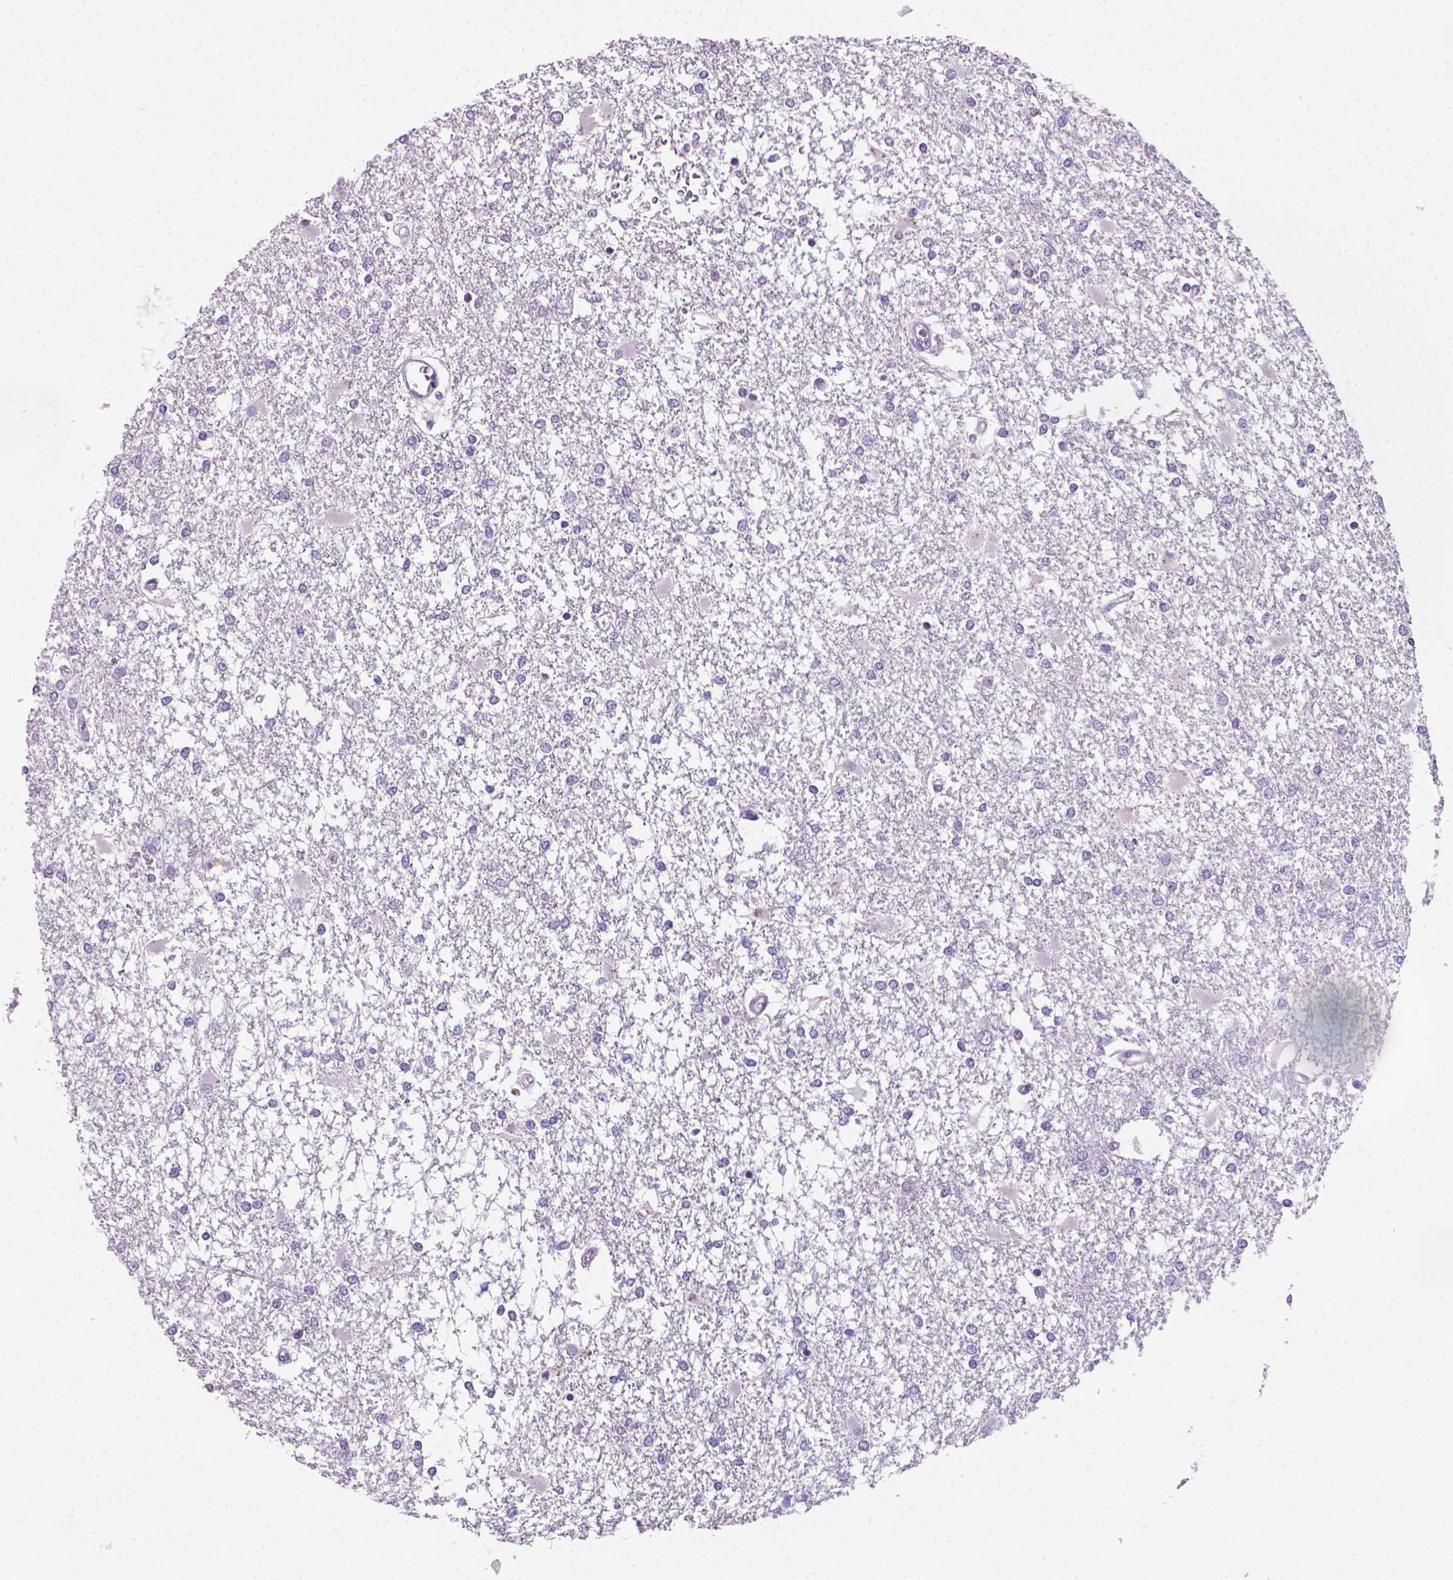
{"staining": {"intensity": "negative", "quantity": "none", "location": "none"}, "tissue": "glioma", "cell_type": "Tumor cells", "image_type": "cancer", "snomed": [{"axis": "morphology", "description": "Glioma, malignant, High grade"}, {"axis": "topography", "description": "Cerebral cortex"}], "caption": "An image of human glioma is negative for staining in tumor cells.", "gene": "XPNPEP2", "patient": {"sex": "male", "age": 79}}